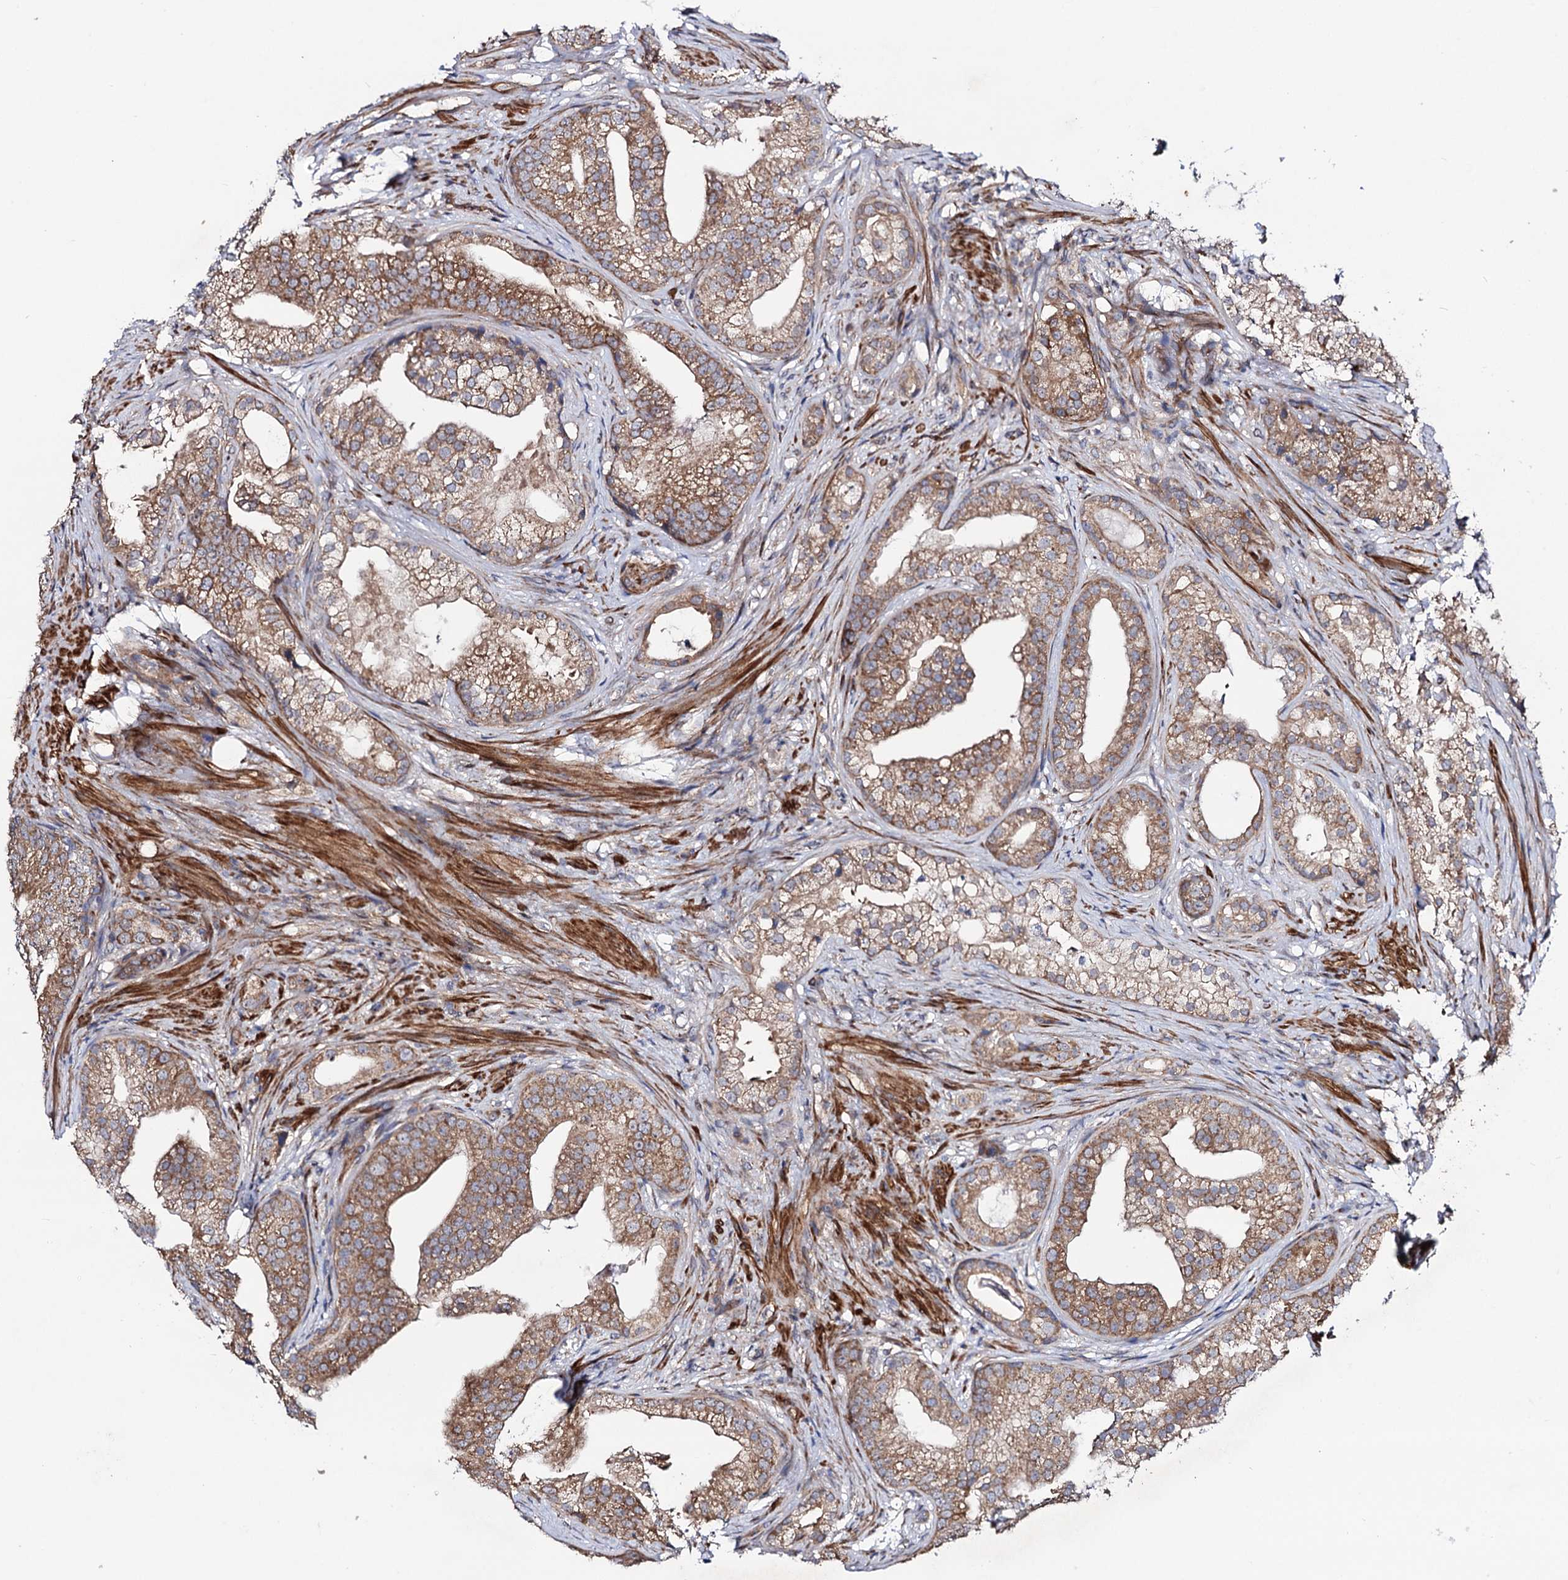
{"staining": {"intensity": "moderate", "quantity": ">75%", "location": "cytoplasmic/membranous"}, "tissue": "prostate cancer", "cell_type": "Tumor cells", "image_type": "cancer", "snomed": [{"axis": "morphology", "description": "Adenocarcinoma, Low grade"}, {"axis": "topography", "description": "Prostate"}], "caption": "Human prostate adenocarcinoma (low-grade) stained with a protein marker shows moderate staining in tumor cells.", "gene": "DYDC1", "patient": {"sex": "male", "age": 71}}